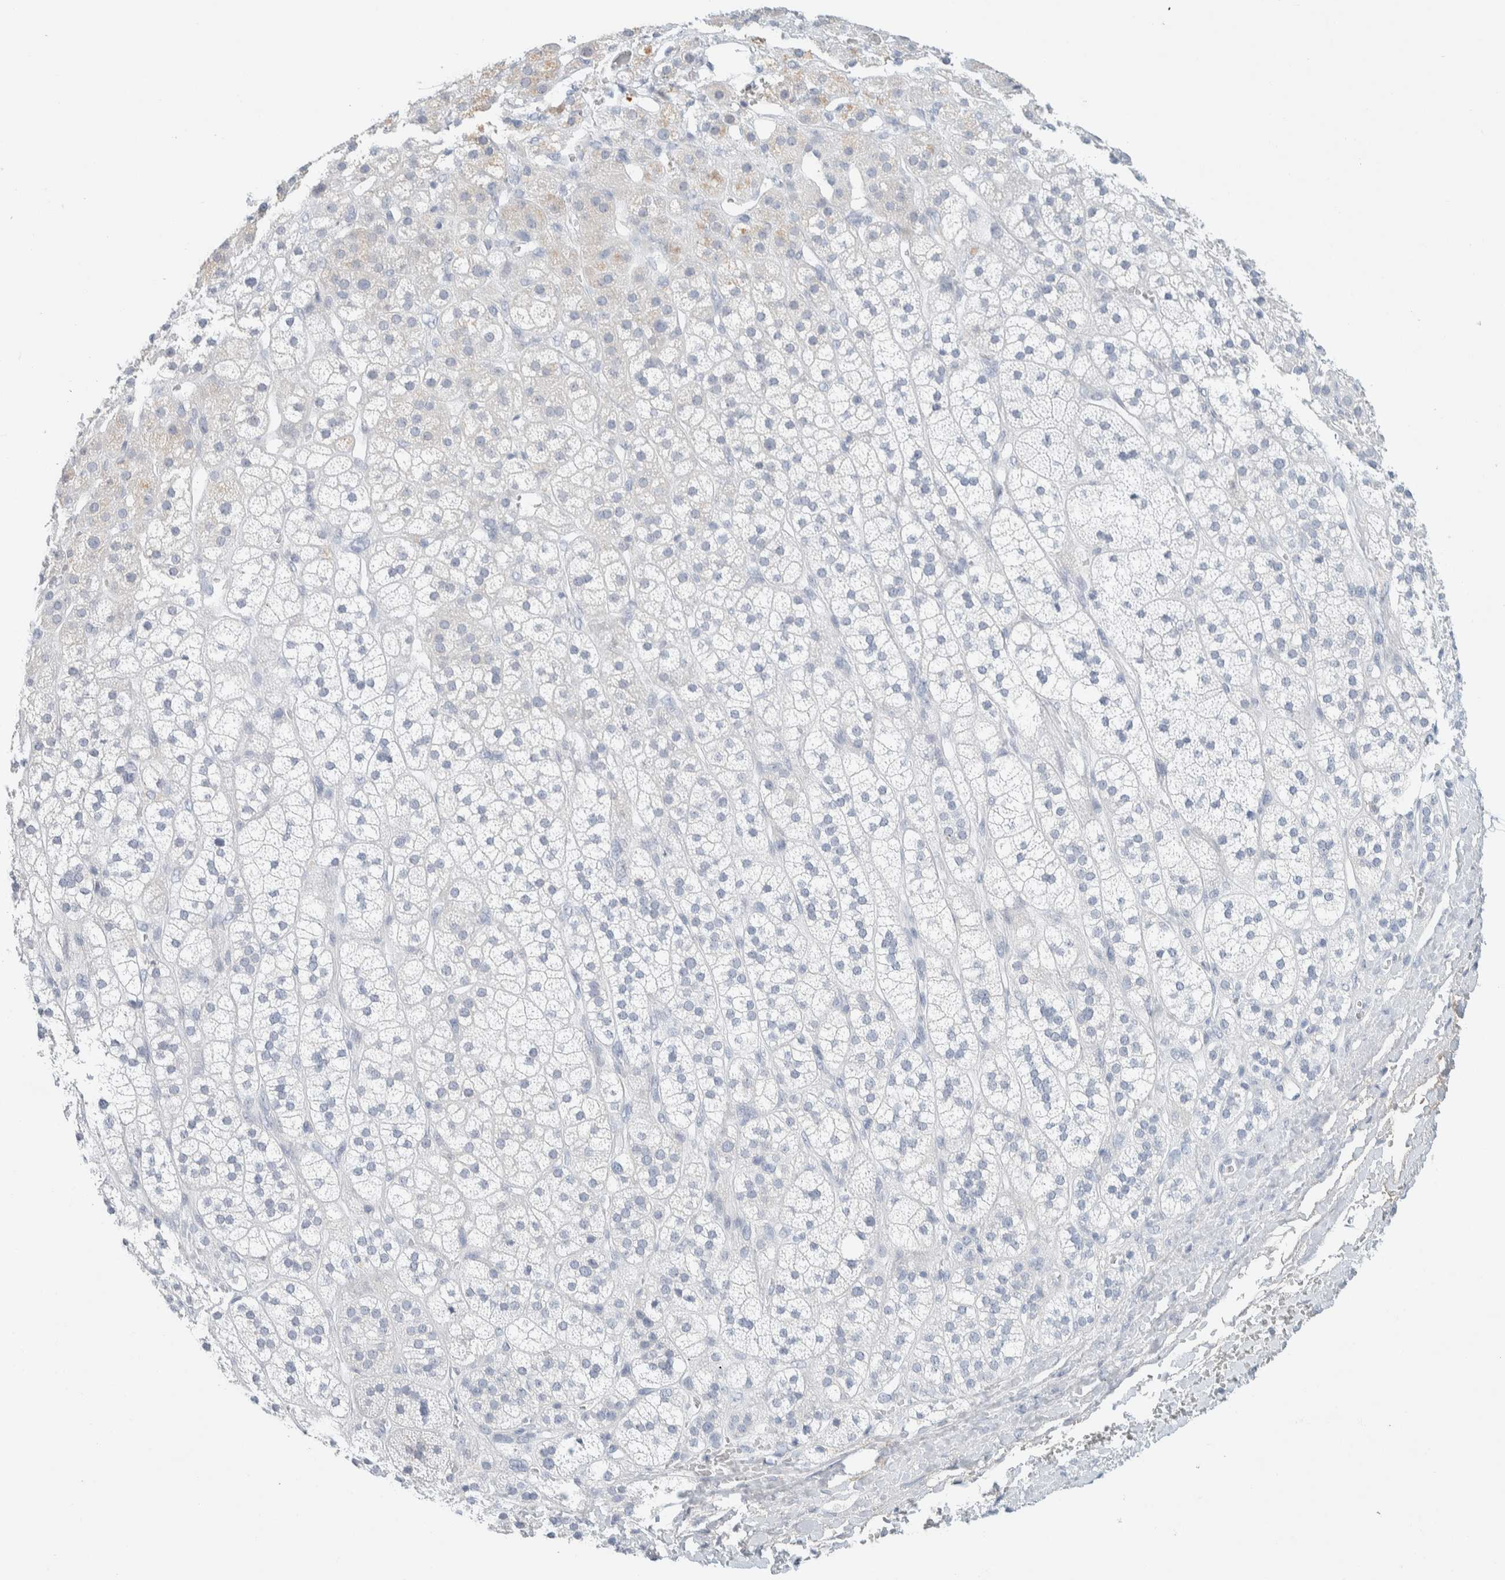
{"staining": {"intensity": "negative", "quantity": "none", "location": "none"}, "tissue": "adrenal gland", "cell_type": "Glandular cells", "image_type": "normal", "snomed": [{"axis": "morphology", "description": "Normal tissue, NOS"}, {"axis": "topography", "description": "Adrenal gland"}], "caption": "DAB immunohistochemical staining of benign adrenal gland displays no significant positivity in glandular cells. Nuclei are stained in blue.", "gene": "ALOX12B", "patient": {"sex": "male", "age": 56}}